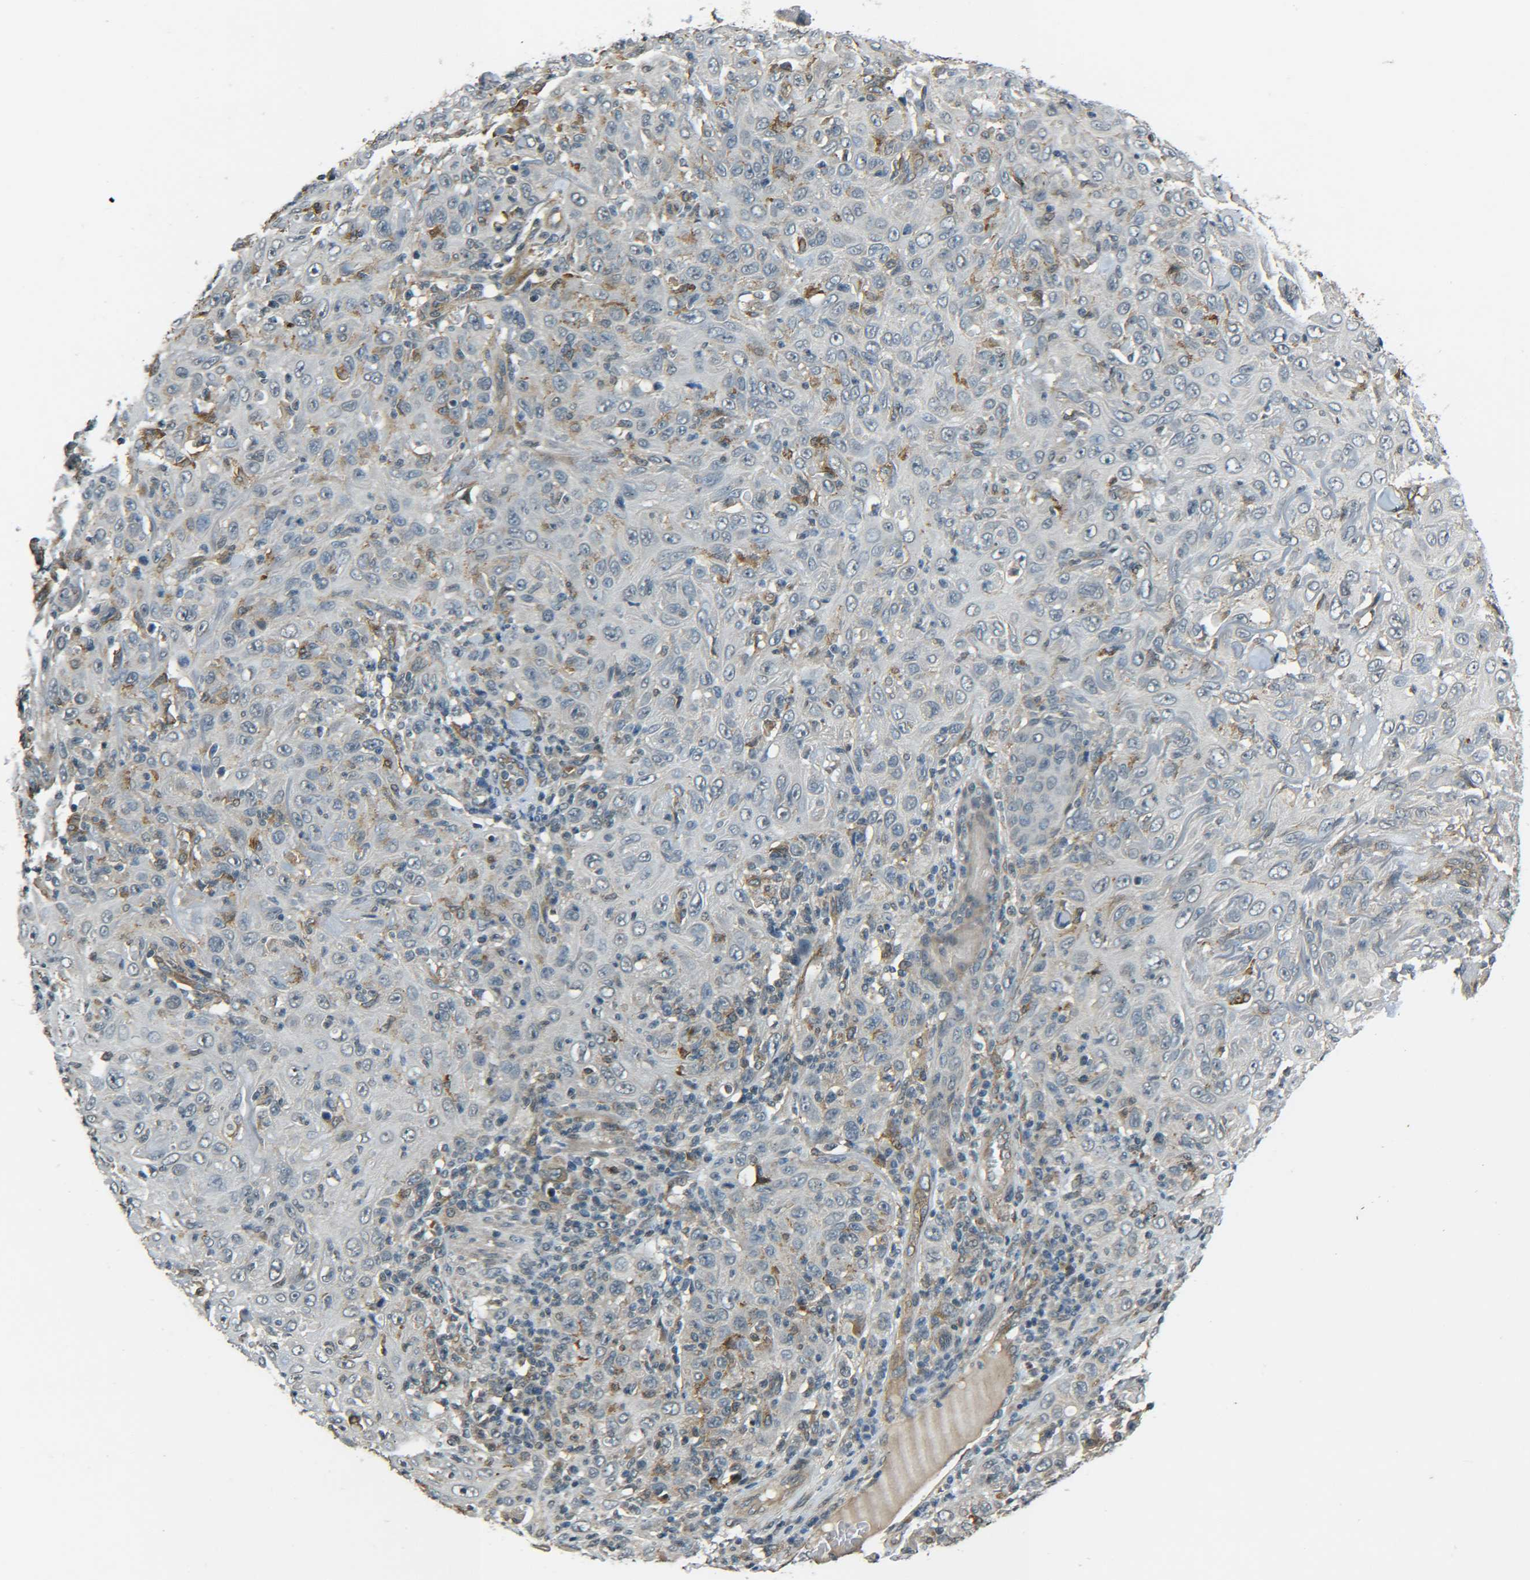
{"staining": {"intensity": "negative", "quantity": "none", "location": "none"}, "tissue": "skin cancer", "cell_type": "Tumor cells", "image_type": "cancer", "snomed": [{"axis": "morphology", "description": "Squamous cell carcinoma, NOS"}, {"axis": "topography", "description": "Skin"}], "caption": "Human skin cancer stained for a protein using IHC reveals no expression in tumor cells.", "gene": "DAB2", "patient": {"sex": "female", "age": 88}}